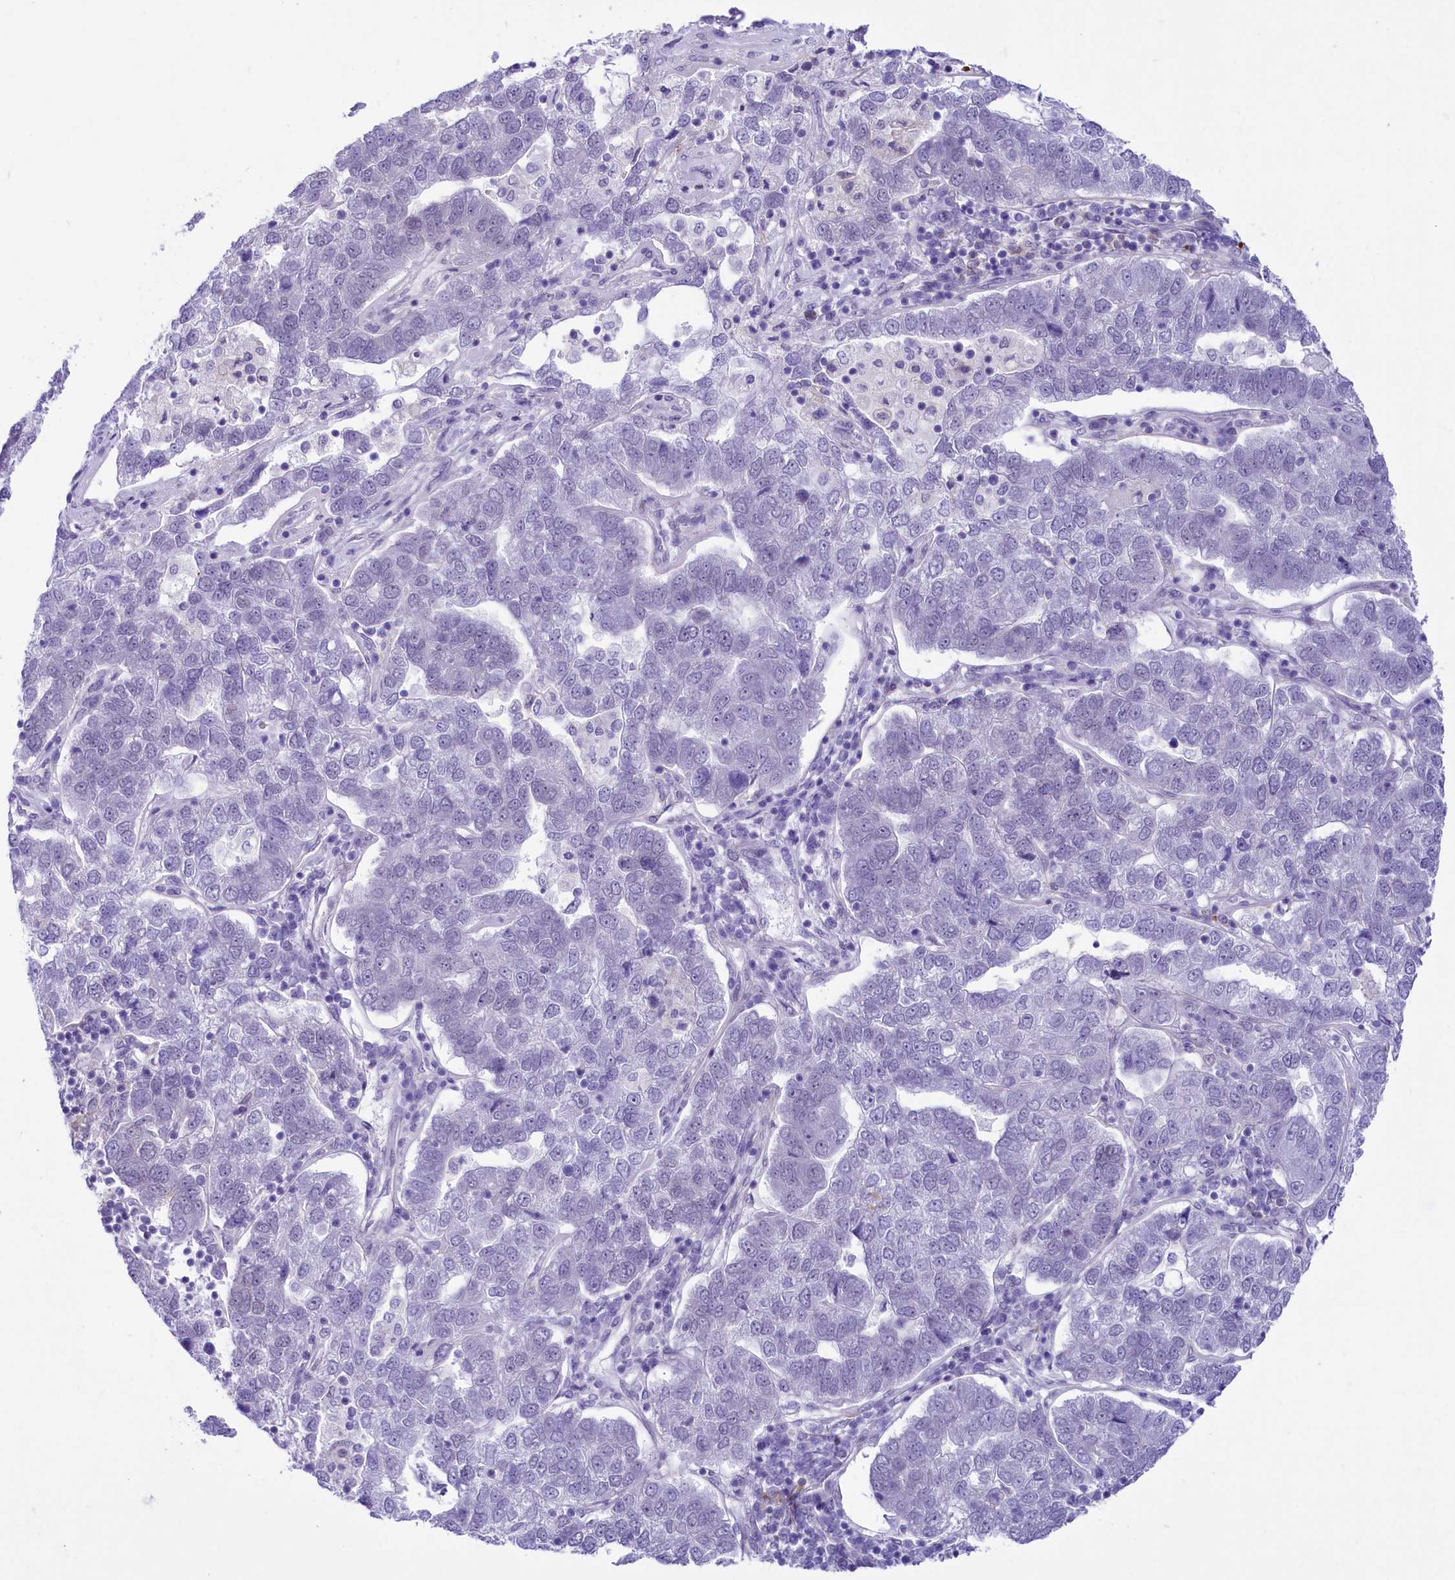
{"staining": {"intensity": "negative", "quantity": "none", "location": "none"}, "tissue": "pancreatic cancer", "cell_type": "Tumor cells", "image_type": "cancer", "snomed": [{"axis": "morphology", "description": "Adenocarcinoma, NOS"}, {"axis": "topography", "description": "Pancreas"}], "caption": "The photomicrograph reveals no staining of tumor cells in pancreatic adenocarcinoma.", "gene": "RPS6KB1", "patient": {"sex": "female", "age": 61}}